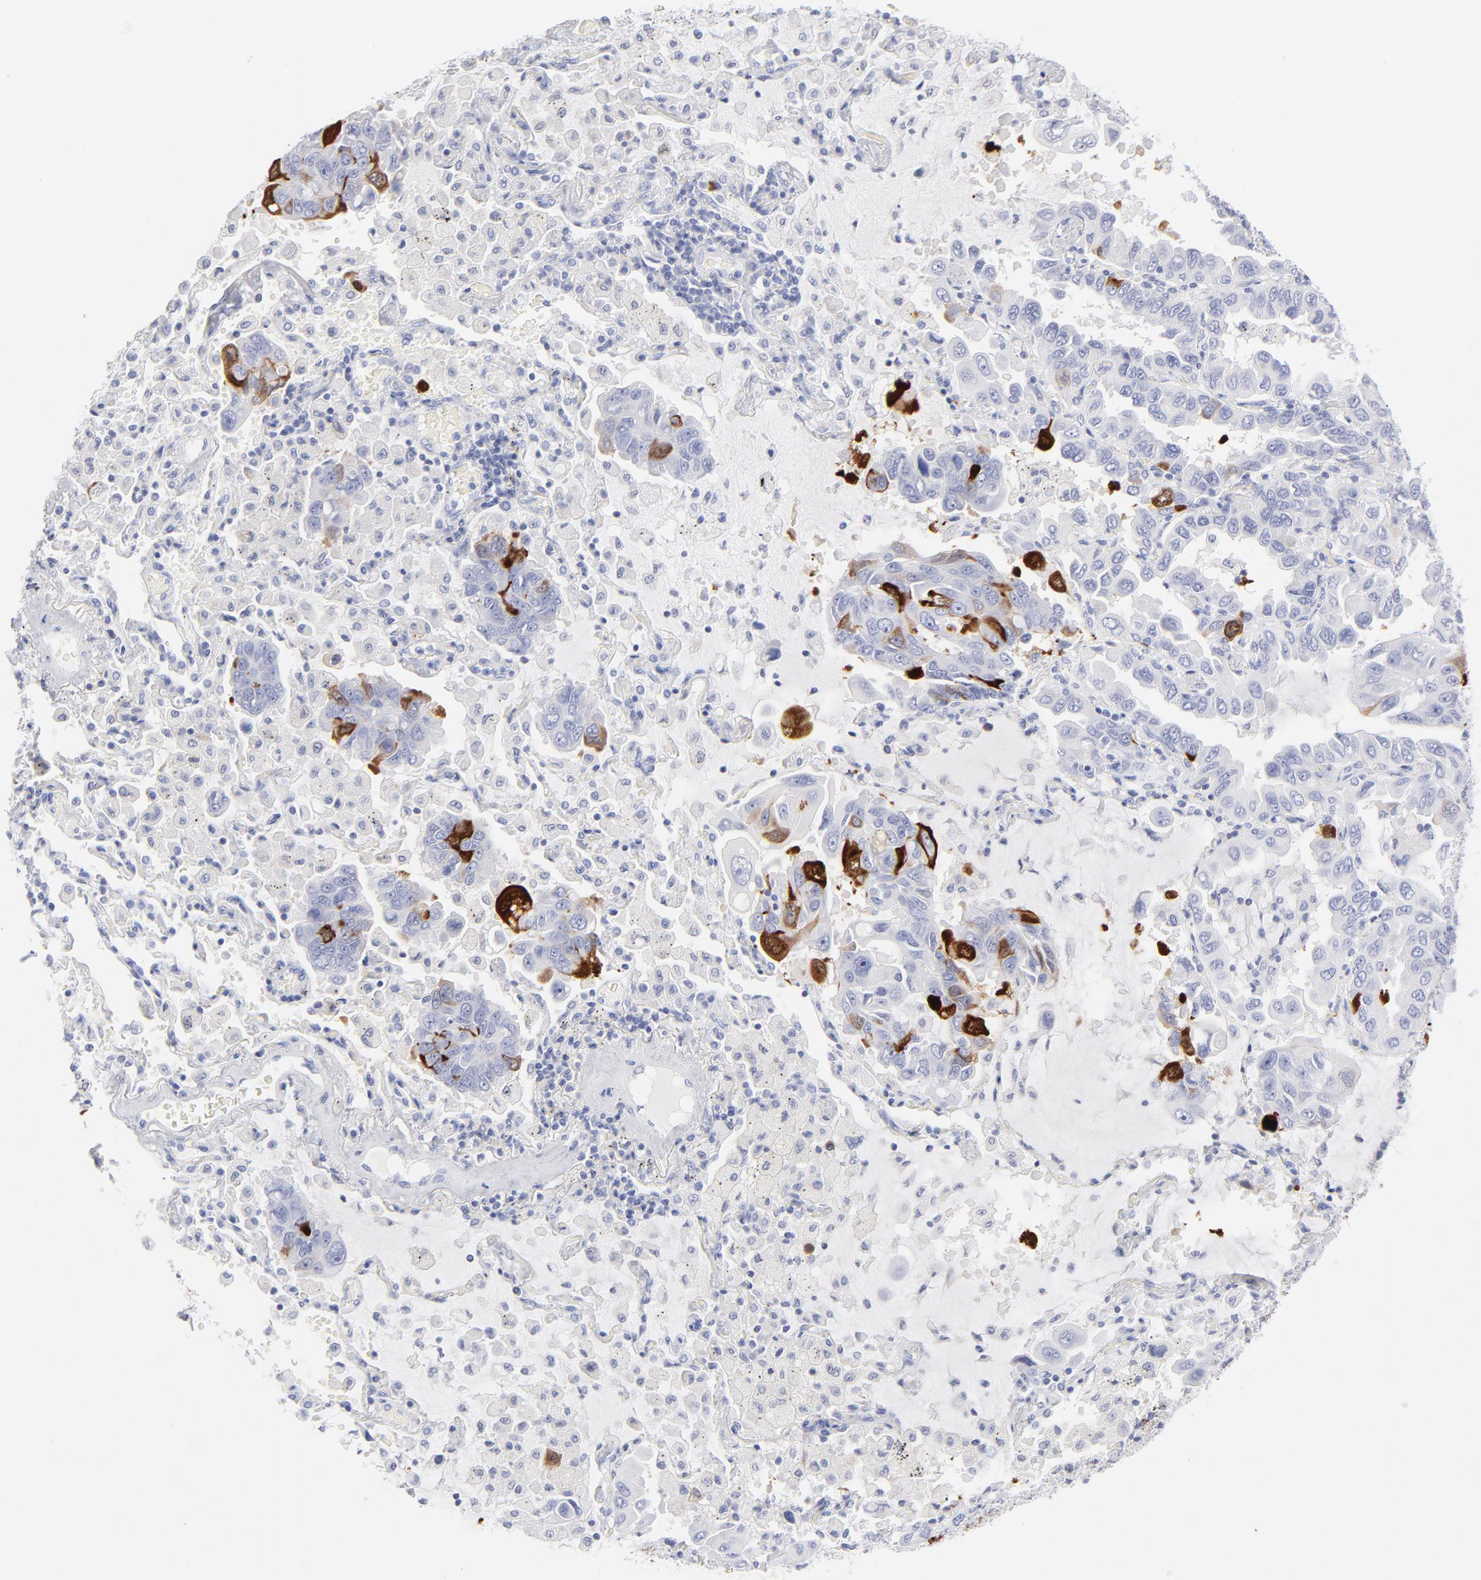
{"staining": {"intensity": "strong", "quantity": "<25%", "location": "cytoplasmic/membranous"}, "tissue": "lung cancer", "cell_type": "Tumor cells", "image_type": "cancer", "snomed": [{"axis": "morphology", "description": "Adenocarcinoma, NOS"}, {"axis": "topography", "description": "Lung"}], "caption": "Lung adenocarcinoma stained with immunohistochemistry (IHC) demonstrates strong cytoplasmic/membranous expression in approximately <25% of tumor cells.", "gene": "CCNB1", "patient": {"sex": "male", "age": 64}}